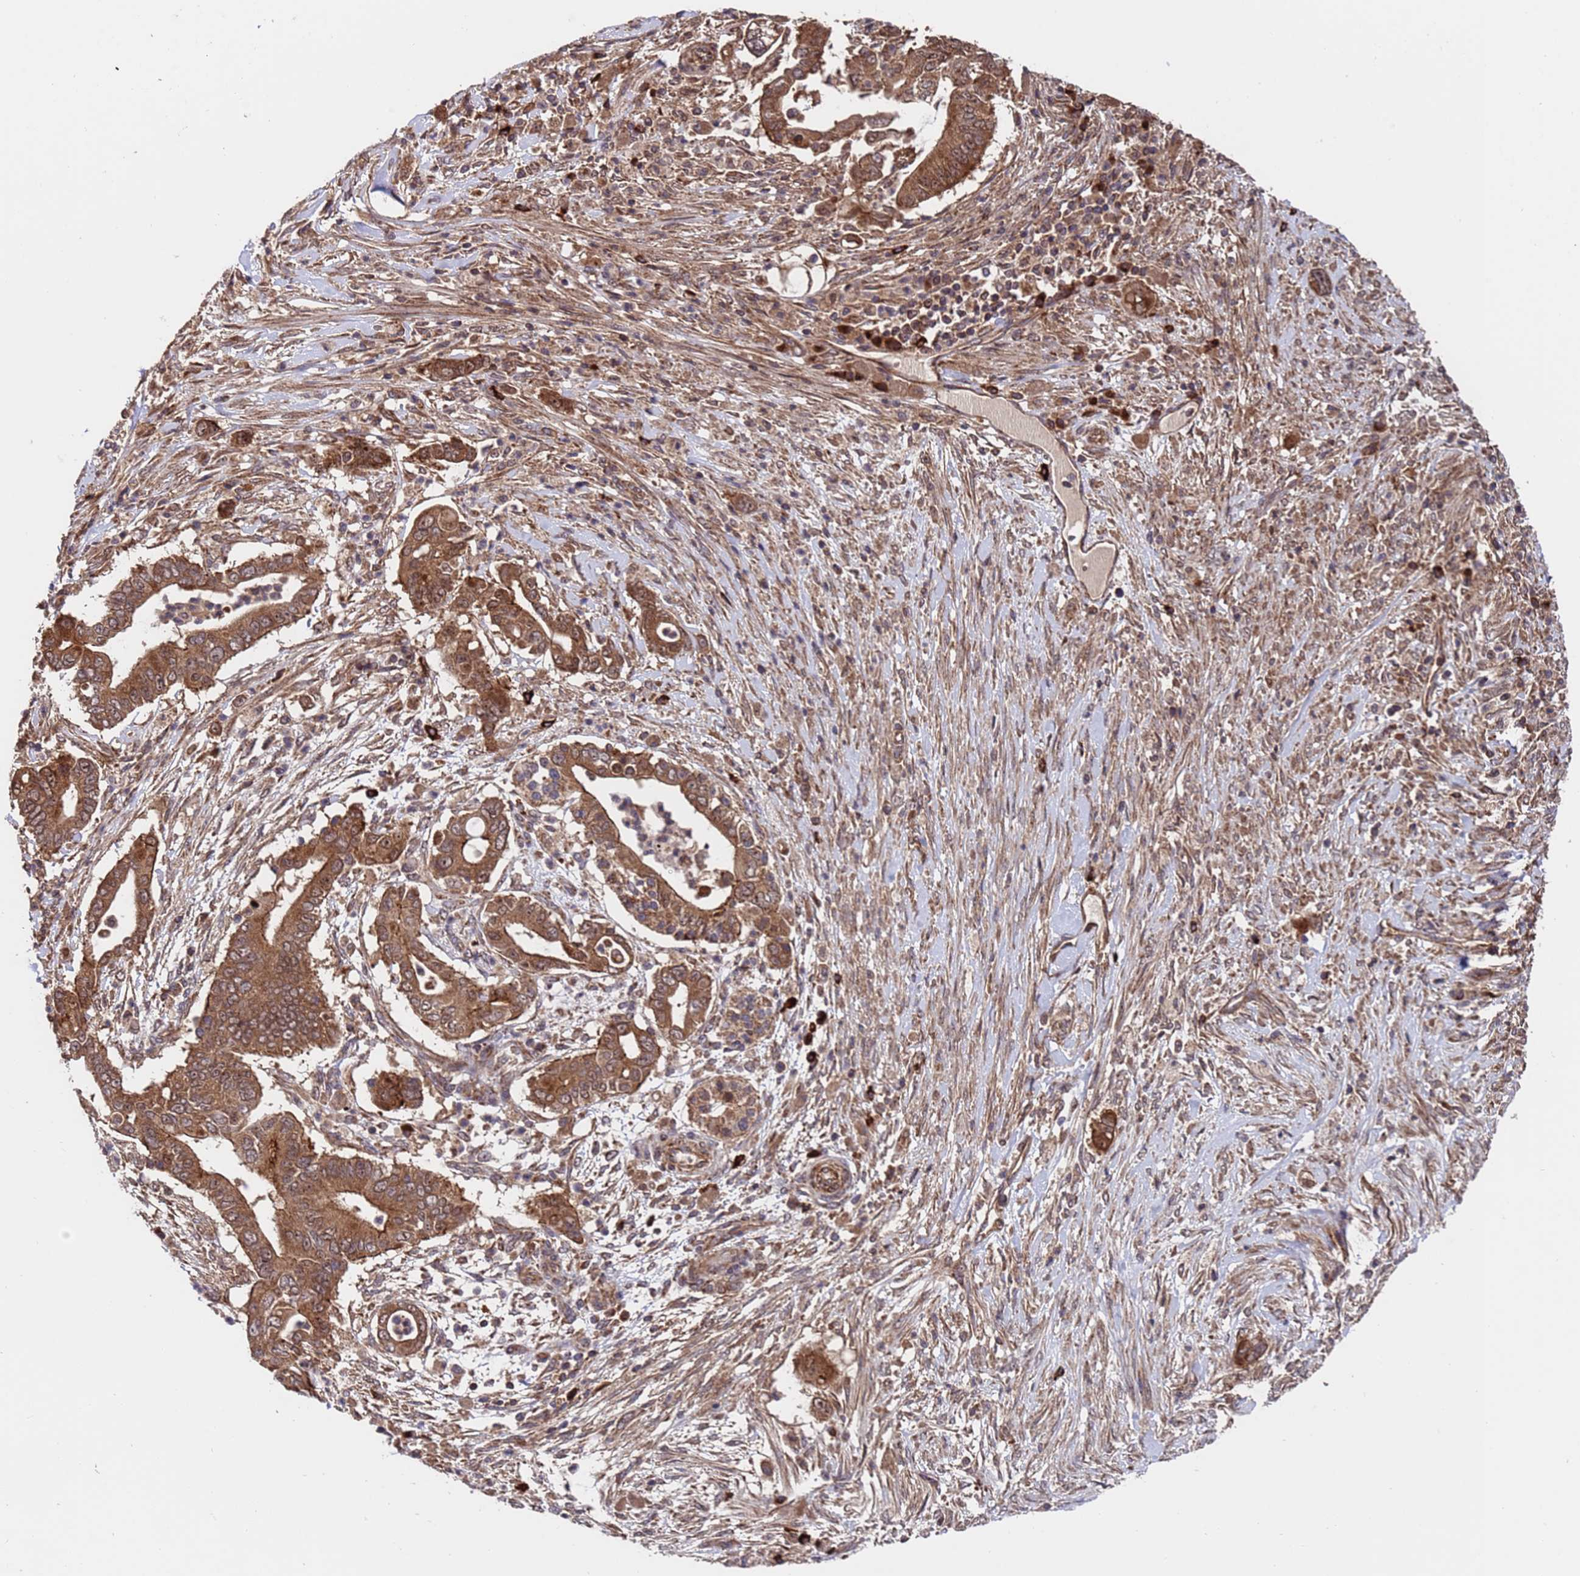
{"staining": {"intensity": "strong", "quantity": ">75%", "location": "cytoplasmic/membranous"}, "tissue": "pancreatic cancer", "cell_type": "Tumor cells", "image_type": "cancer", "snomed": [{"axis": "morphology", "description": "Adenocarcinoma, NOS"}, {"axis": "topography", "description": "Pancreas"}], "caption": "IHC micrograph of pancreatic cancer stained for a protein (brown), which shows high levels of strong cytoplasmic/membranous expression in approximately >75% of tumor cells.", "gene": "TSR3", "patient": {"sex": "male", "age": 68}}